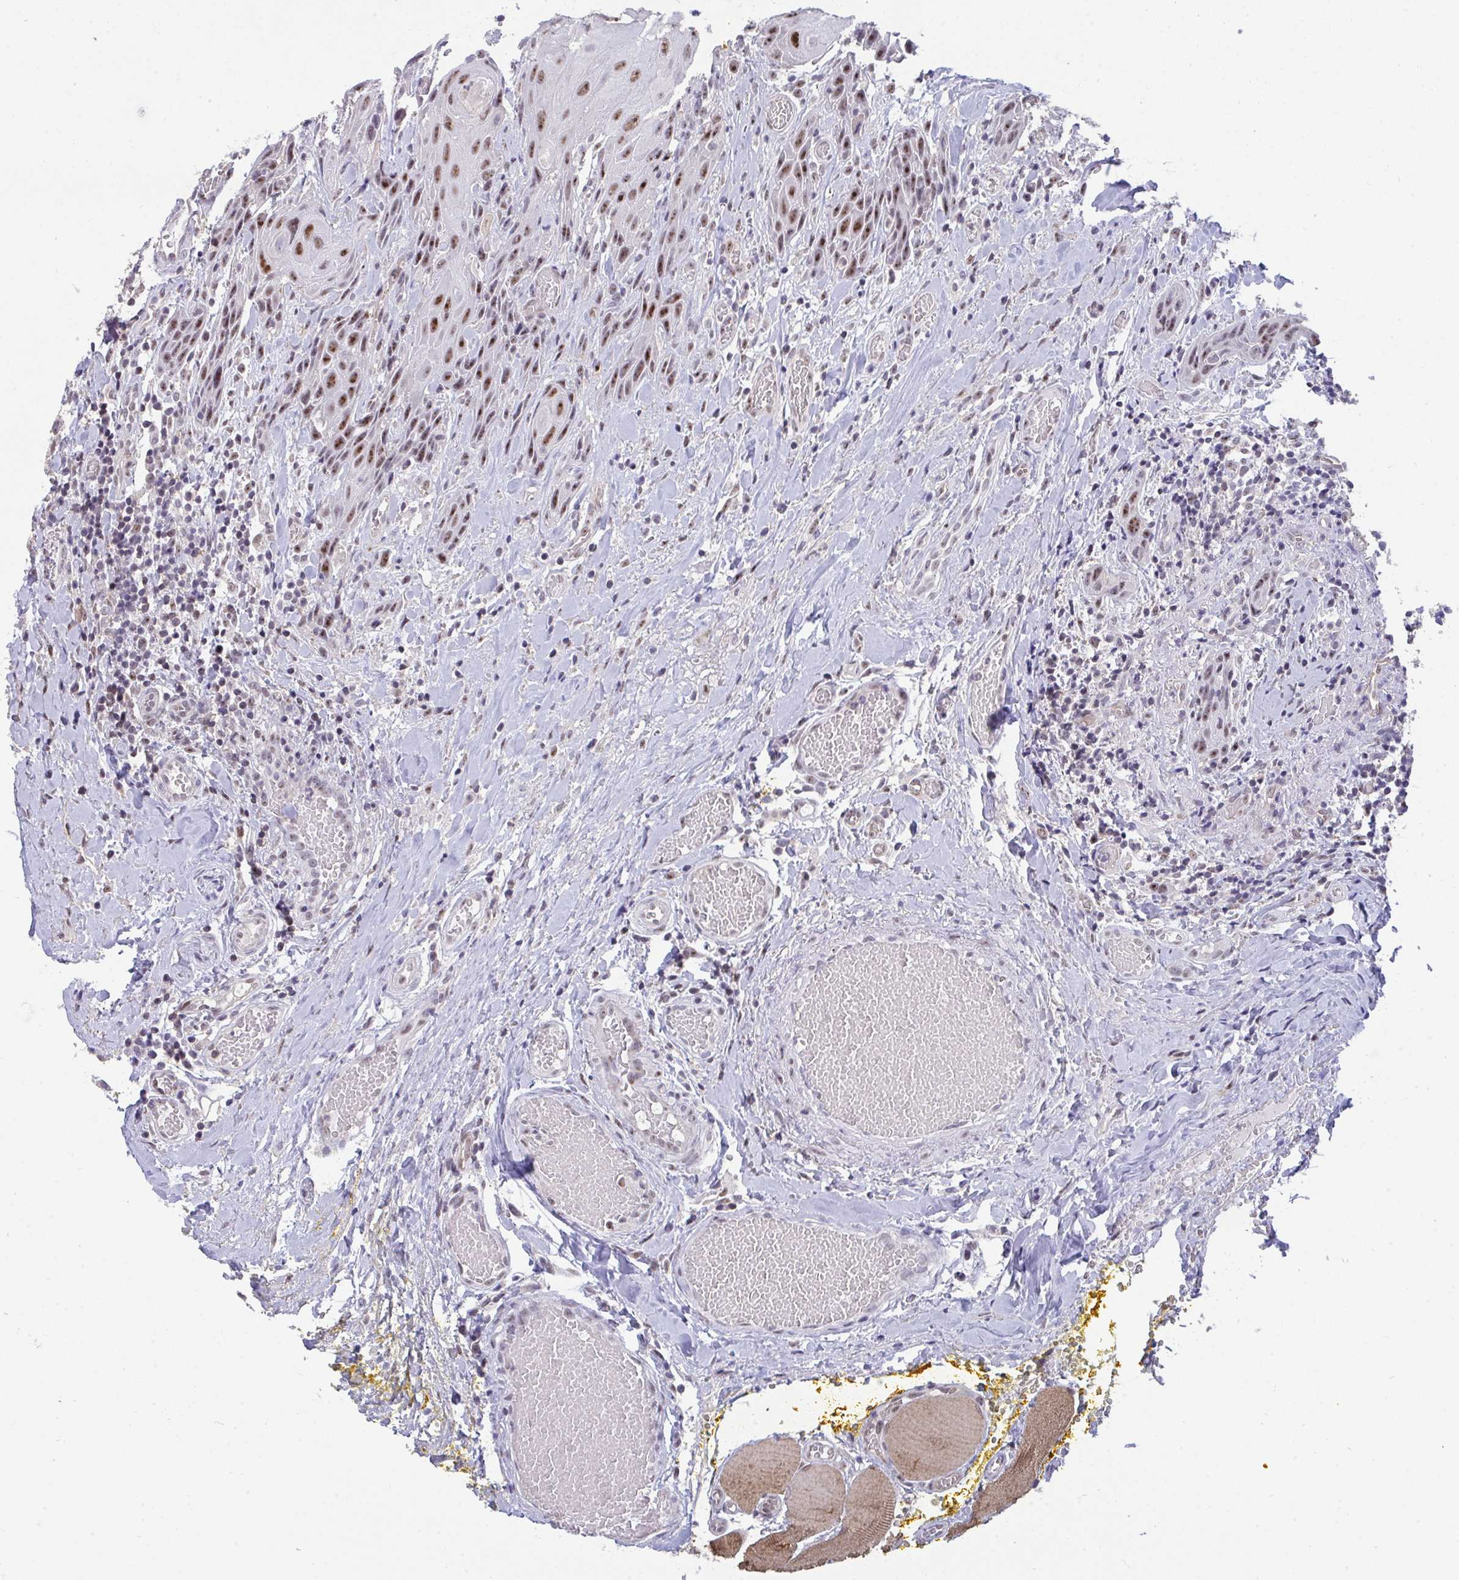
{"staining": {"intensity": "moderate", "quantity": ">75%", "location": "nuclear"}, "tissue": "head and neck cancer", "cell_type": "Tumor cells", "image_type": "cancer", "snomed": [{"axis": "morphology", "description": "Squamous cell carcinoma, NOS"}, {"axis": "topography", "description": "Oral tissue"}, {"axis": "topography", "description": "Head-Neck"}], "caption": "IHC of human head and neck cancer (squamous cell carcinoma) demonstrates medium levels of moderate nuclear positivity in about >75% of tumor cells. Immunohistochemistry (ihc) stains the protein of interest in brown and the nuclei are stained blue.", "gene": "SENP3", "patient": {"sex": "male", "age": 49}}